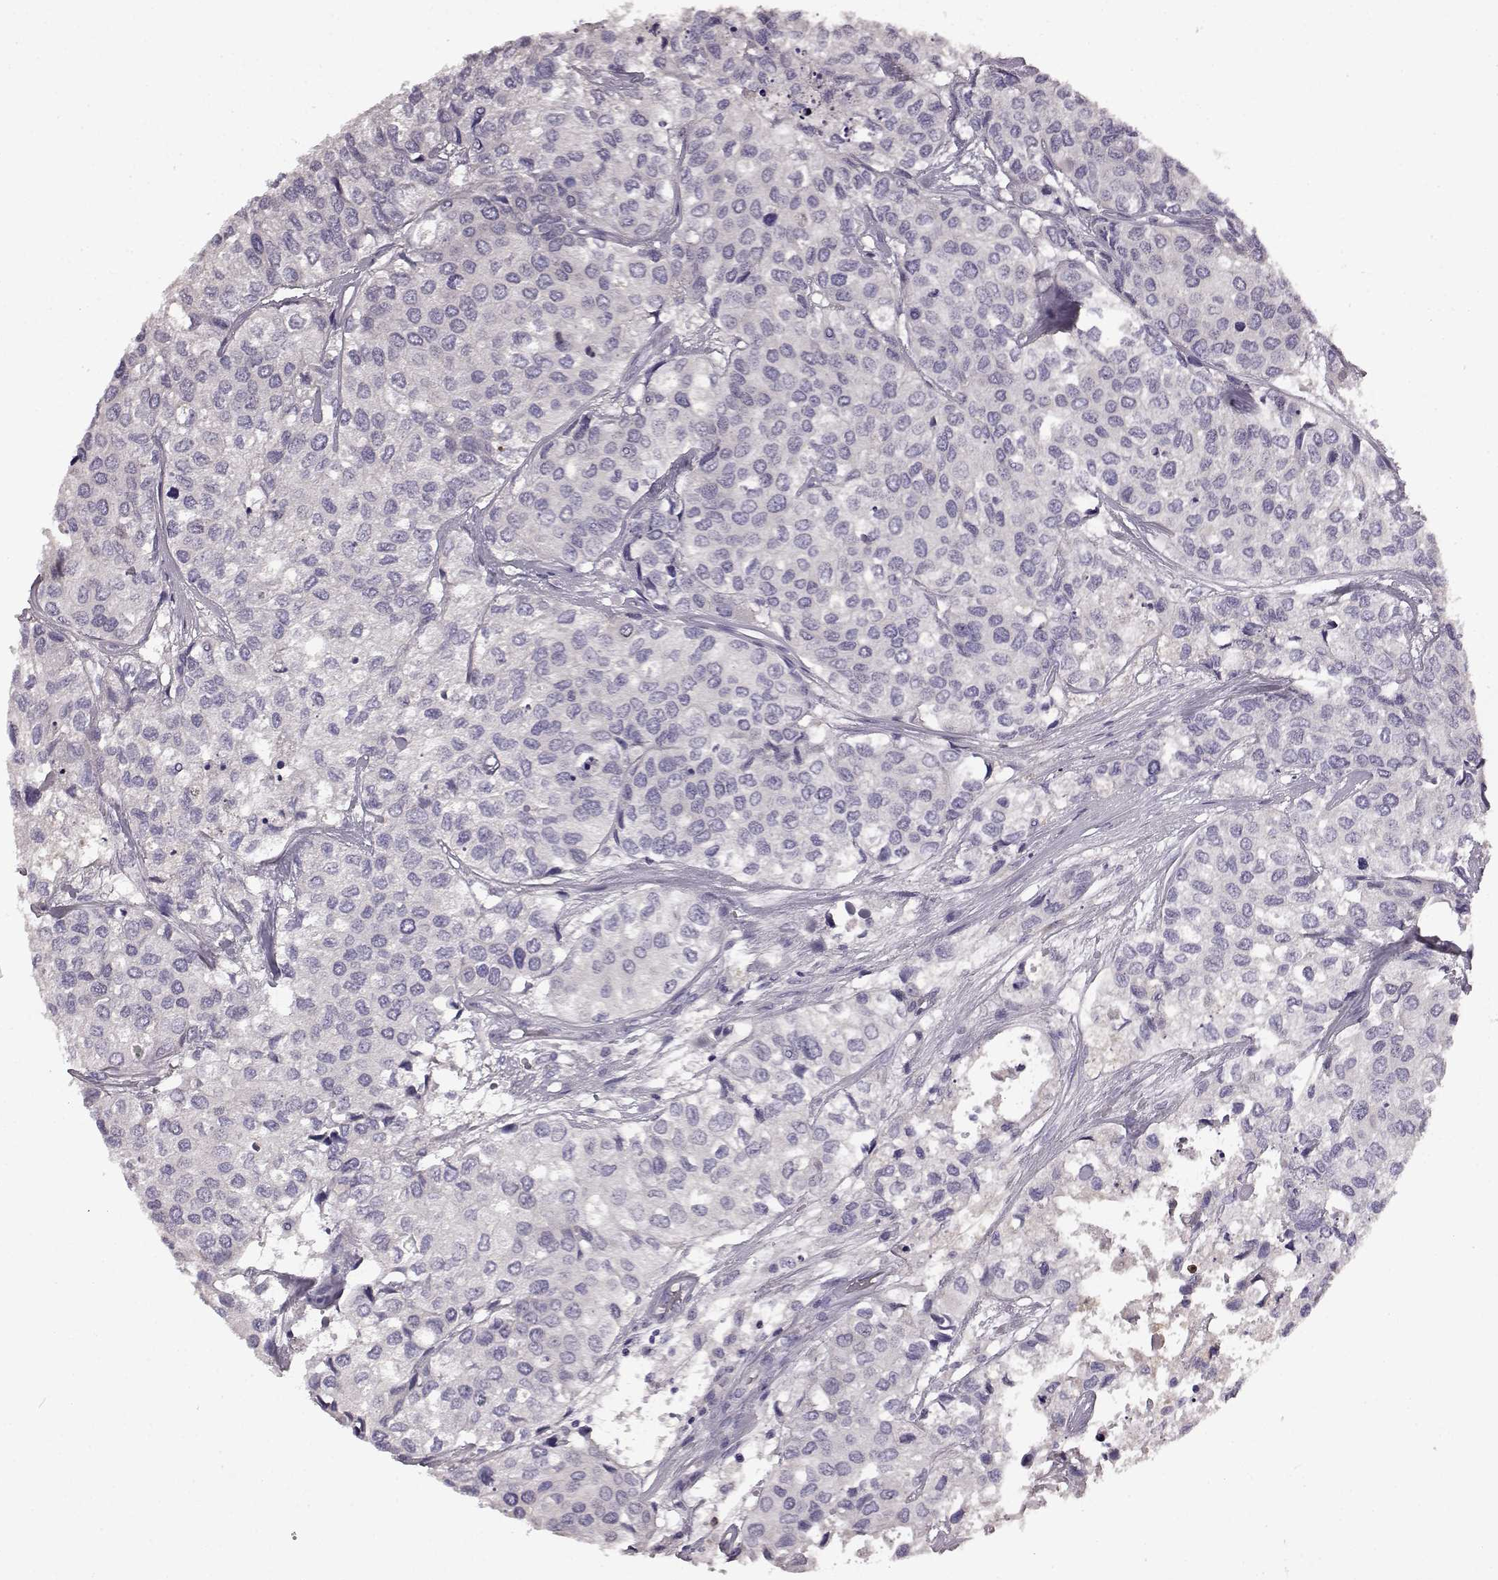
{"staining": {"intensity": "negative", "quantity": "none", "location": "none"}, "tissue": "urothelial cancer", "cell_type": "Tumor cells", "image_type": "cancer", "snomed": [{"axis": "morphology", "description": "Urothelial carcinoma, High grade"}, {"axis": "topography", "description": "Urinary bladder"}], "caption": "This image is of urothelial cancer stained with IHC to label a protein in brown with the nuclei are counter-stained blue. There is no expression in tumor cells.", "gene": "KRT85", "patient": {"sex": "male", "age": 73}}